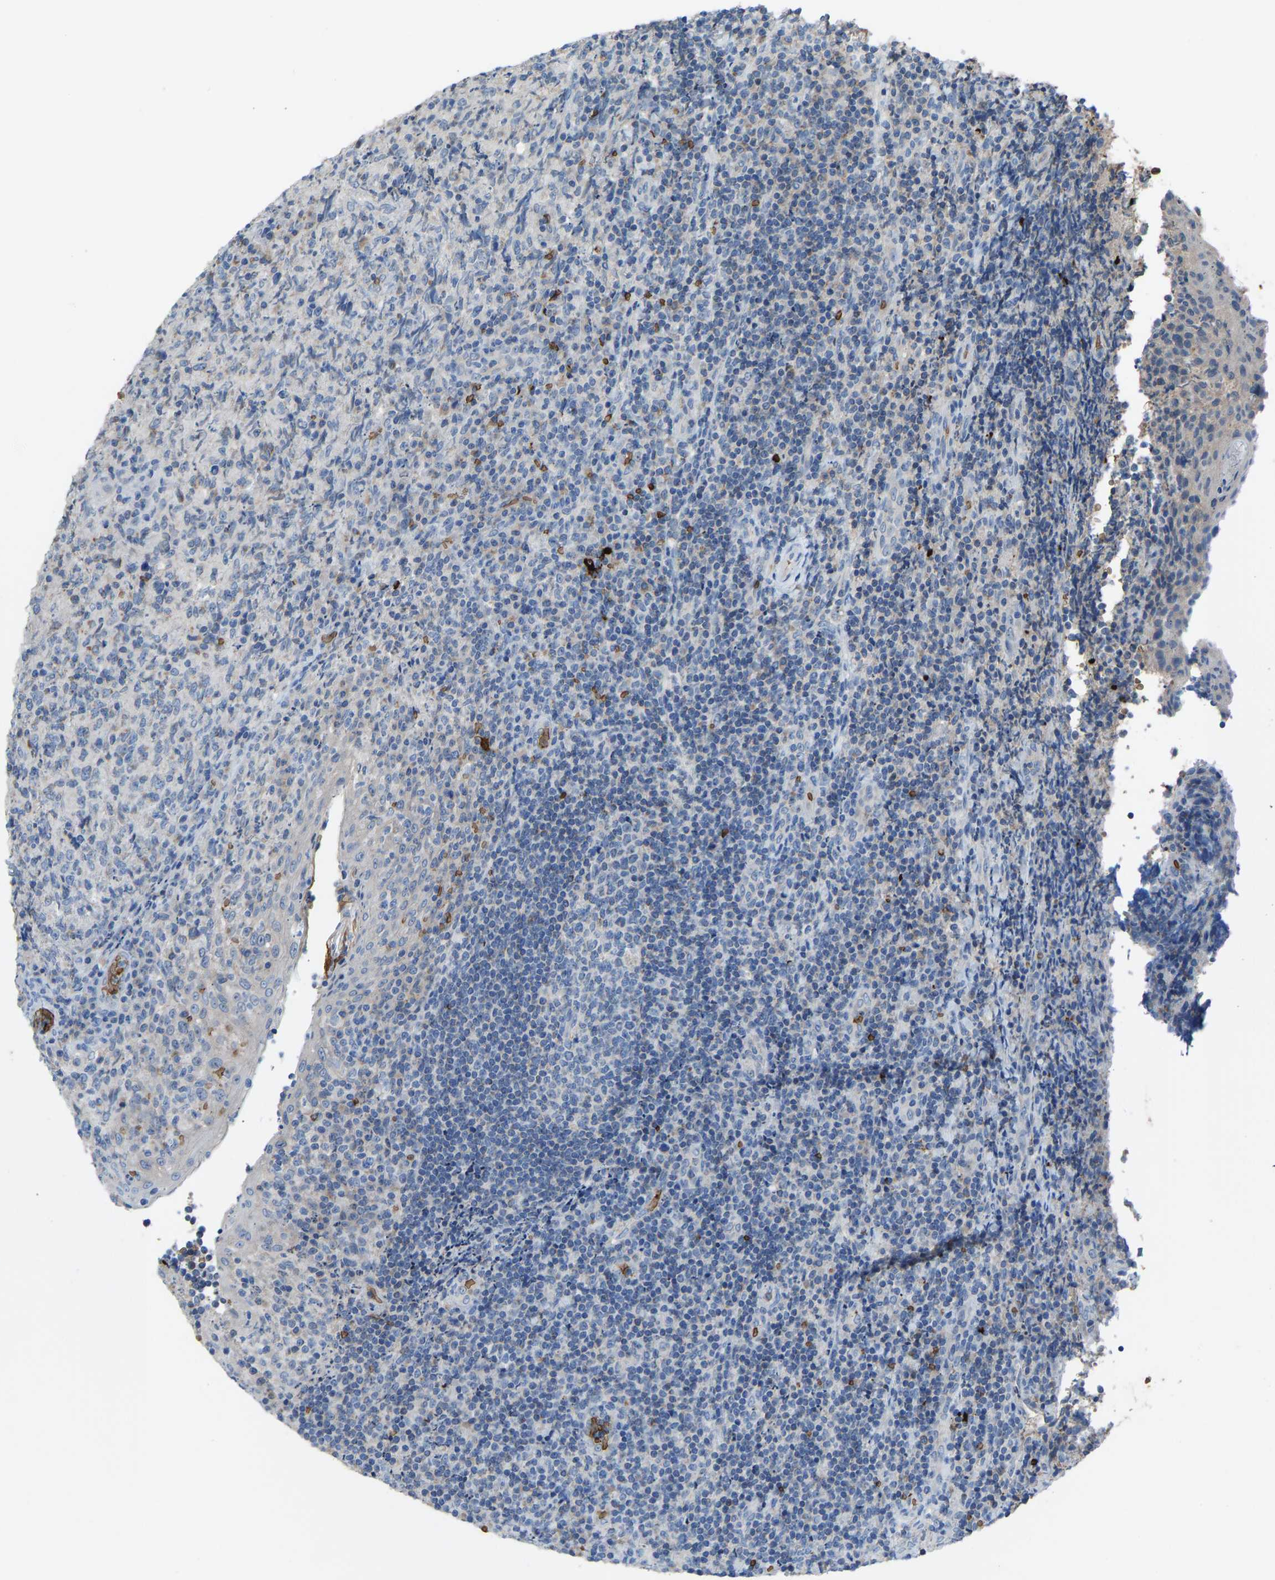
{"staining": {"intensity": "negative", "quantity": "none", "location": "none"}, "tissue": "lymphoma", "cell_type": "Tumor cells", "image_type": "cancer", "snomed": [{"axis": "morphology", "description": "Malignant lymphoma, non-Hodgkin's type, High grade"}, {"axis": "topography", "description": "Tonsil"}], "caption": "DAB (3,3'-diaminobenzidine) immunohistochemical staining of high-grade malignant lymphoma, non-Hodgkin's type exhibits no significant expression in tumor cells.", "gene": "PIGS", "patient": {"sex": "female", "age": 36}}